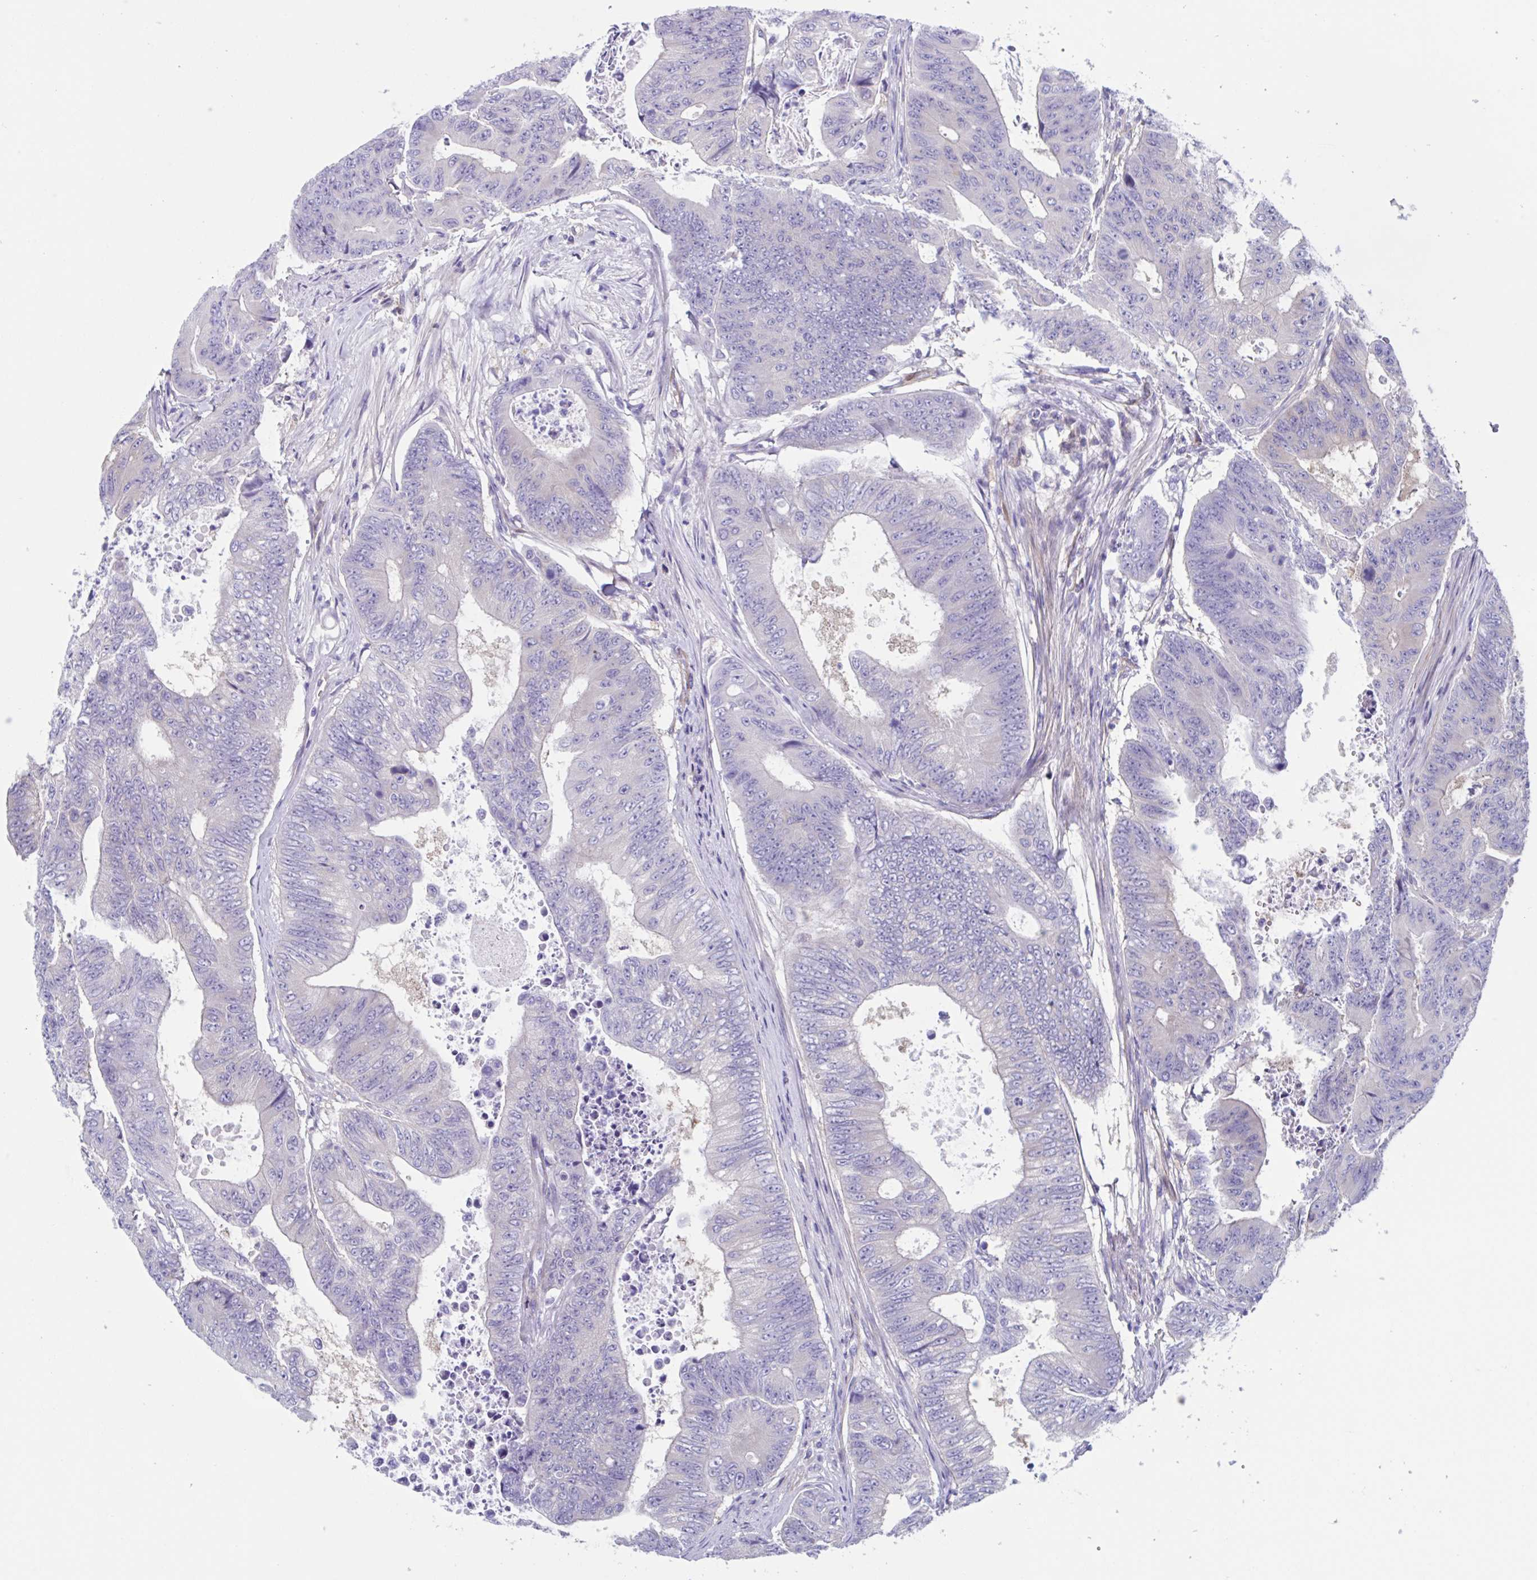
{"staining": {"intensity": "negative", "quantity": "none", "location": "none"}, "tissue": "colorectal cancer", "cell_type": "Tumor cells", "image_type": "cancer", "snomed": [{"axis": "morphology", "description": "Adenocarcinoma, NOS"}, {"axis": "topography", "description": "Colon"}], "caption": "Colorectal cancer (adenocarcinoma) stained for a protein using immunohistochemistry (IHC) exhibits no expression tumor cells.", "gene": "LPIN3", "patient": {"sex": "female", "age": 48}}